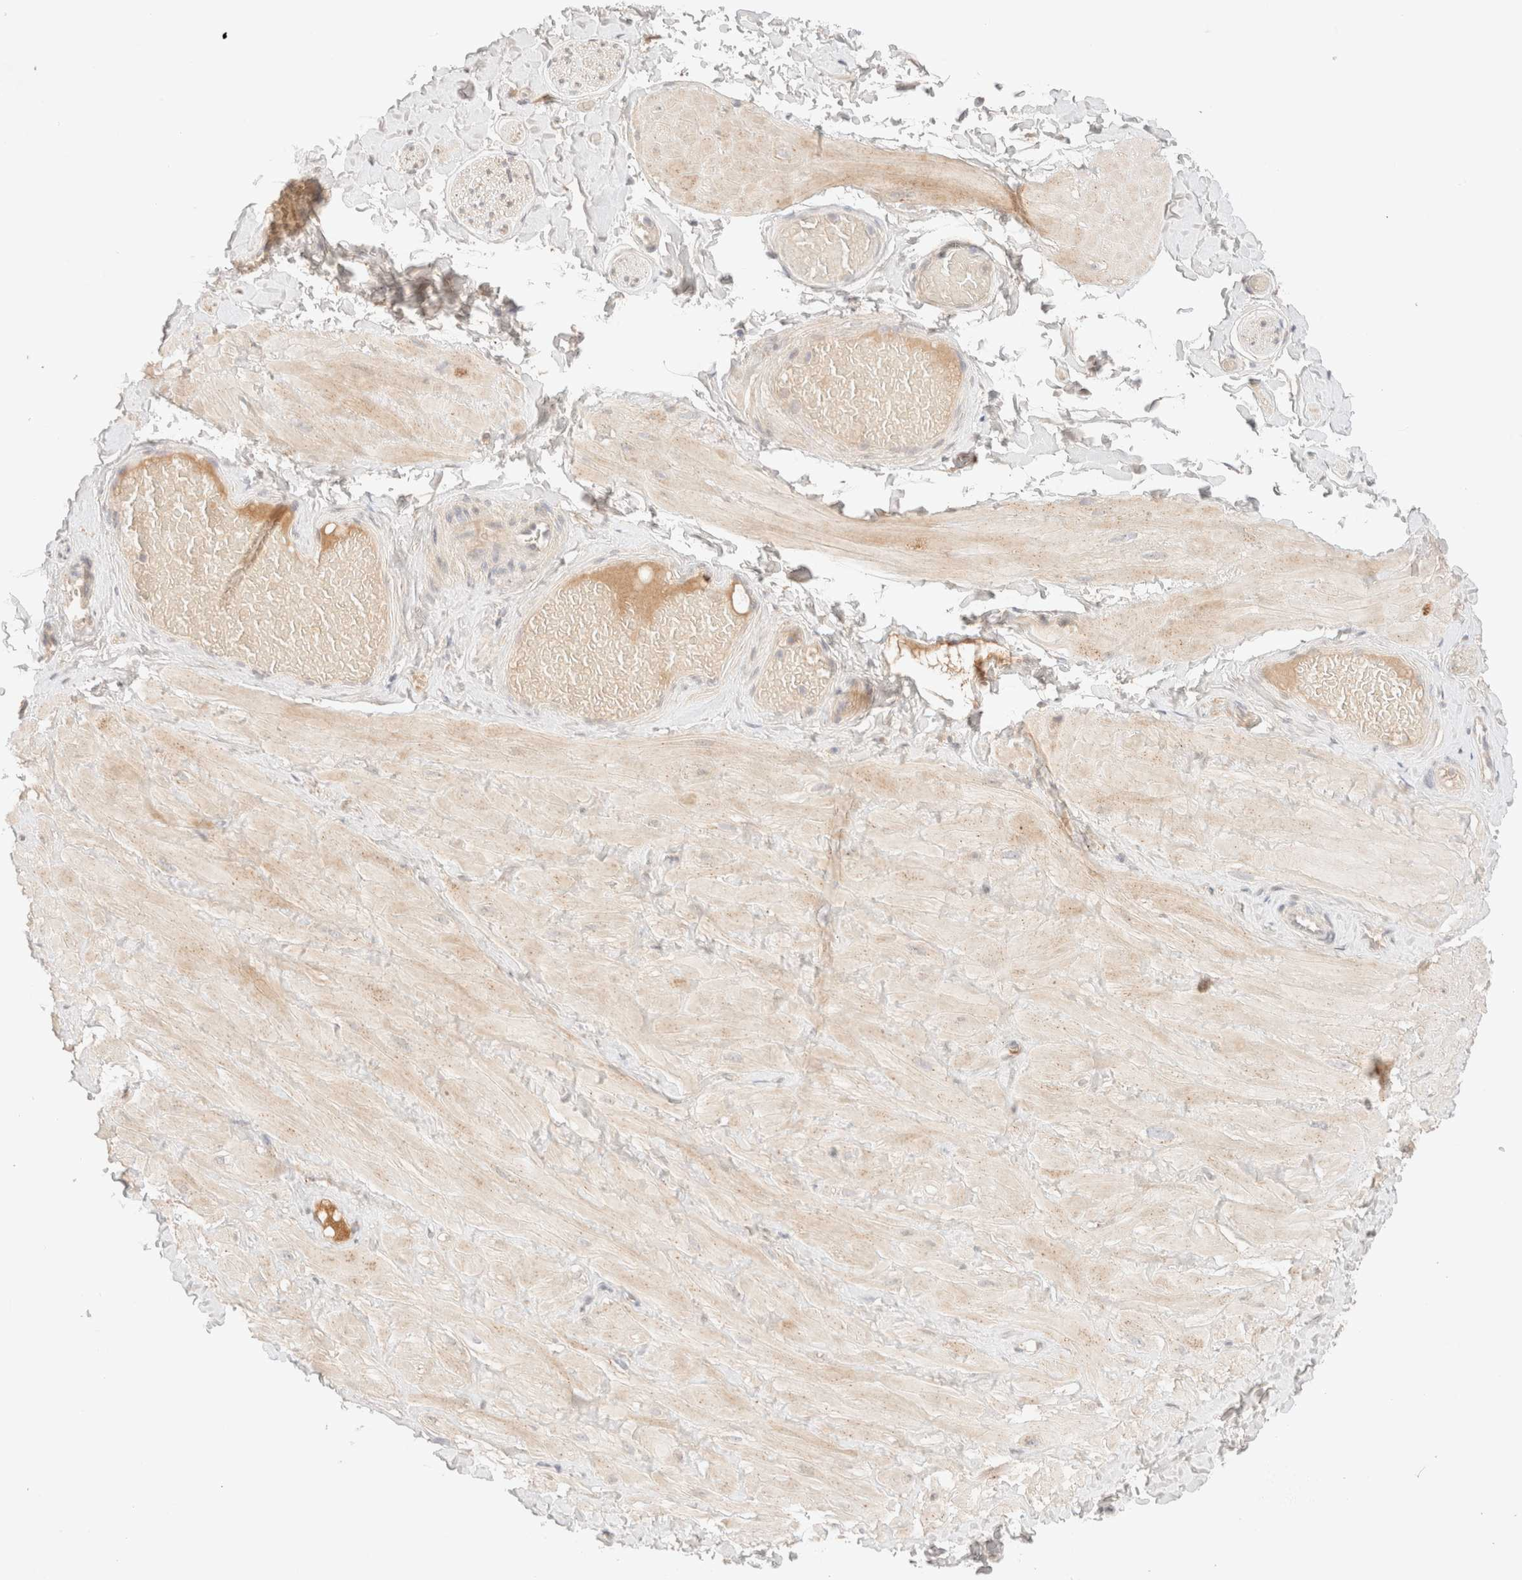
{"staining": {"intensity": "negative", "quantity": "none", "location": "none"}, "tissue": "adipose tissue", "cell_type": "Adipocytes", "image_type": "normal", "snomed": [{"axis": "morphology", "description": "Normal tissue, NOS"}, {"axis": "topography", "description": "Adipose tissue"}, {"axis": "topography", "description": "Vascular tissue"}, {"axis": "topography", "description": "Peripheral nerve tissue"}], "caption": "A photomicrograph of human adipose tissue is negative for staining in adipocytes.", "gene": "SARM1", "patient": {"sex": "male", "age": 25}}